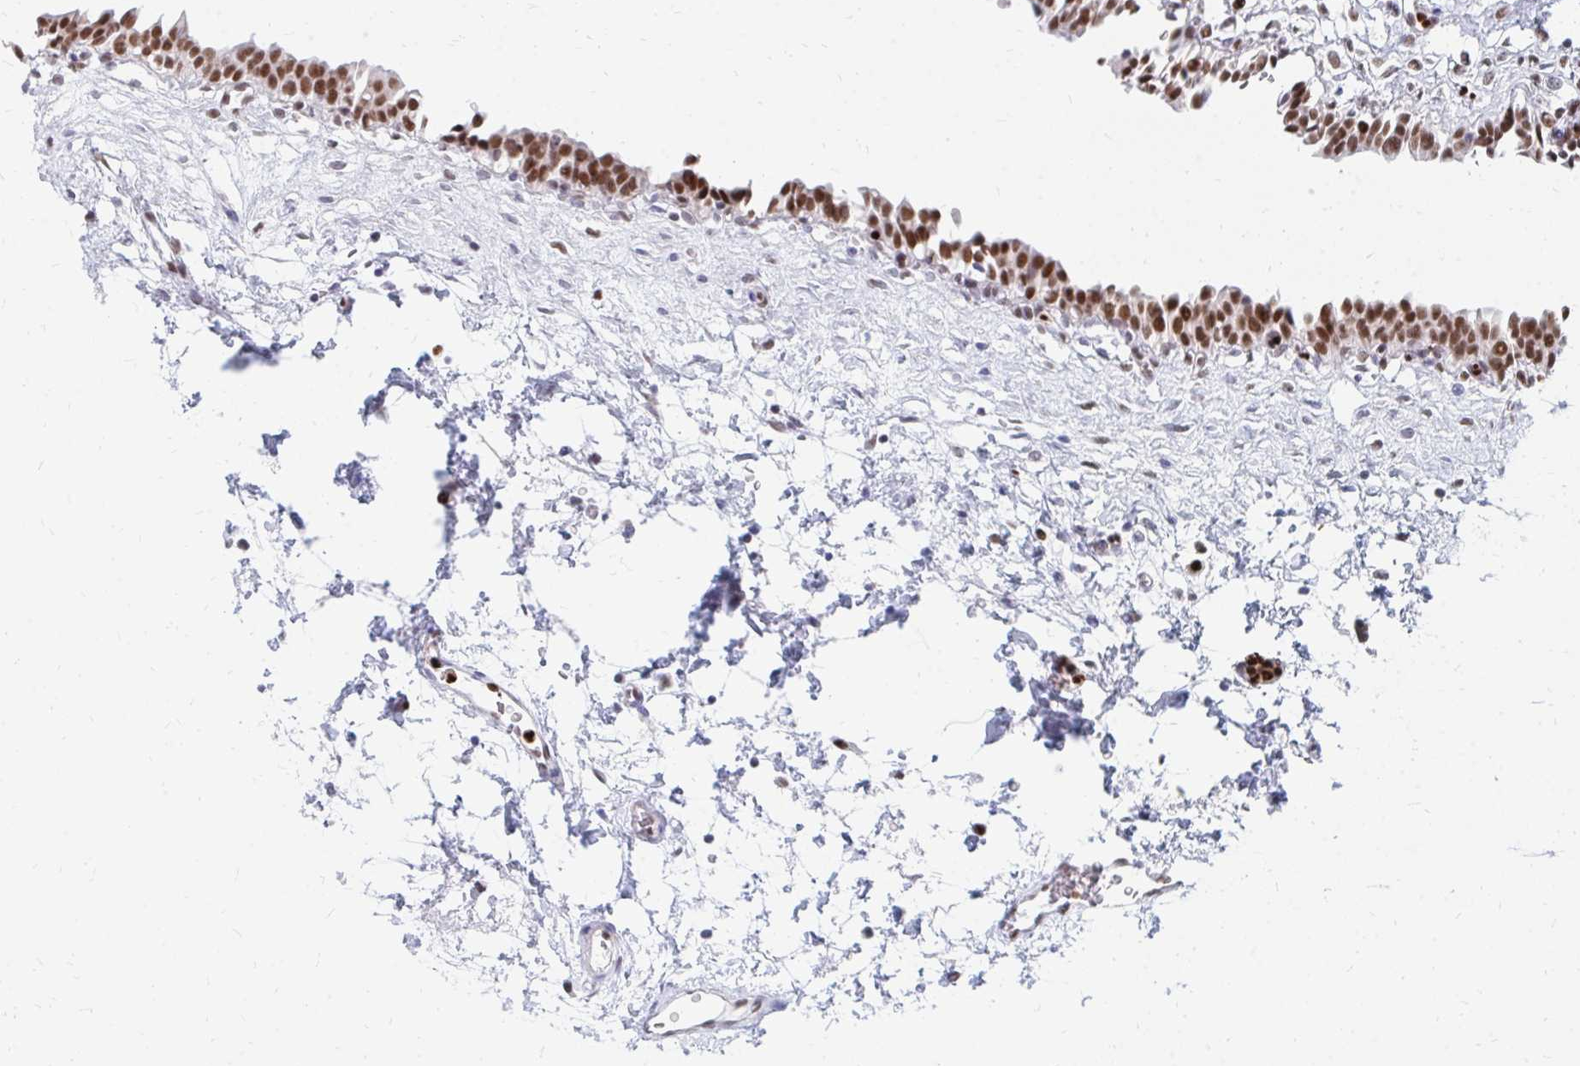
{"staining": {"intensity": "strong", "quantity": ">75%", "location": "nuclear"}, "tissue": "urinary bladder", "cell_type": "Urothelial cells", "image_type": "normal", "snomed": [{"axis": "morphology", "description": "Normal tissue, NOS"}, {"axis": "topography", "description": "Urinary bladder"}], "caption": "Immunohistochemistry staining of normal urinary bladder, which reveals high levels of strong nuclear positivity in about >75% of urothelial cells indicating strong nuclear protein expression. The staining was performed using DAB (3,3'-diaminobenzidine) (brown) for protein detection and nuclei were counterstained in hematoxylin (blue).", "gene": "PLK3", "patient": {"sex": "male", "age": 37}}